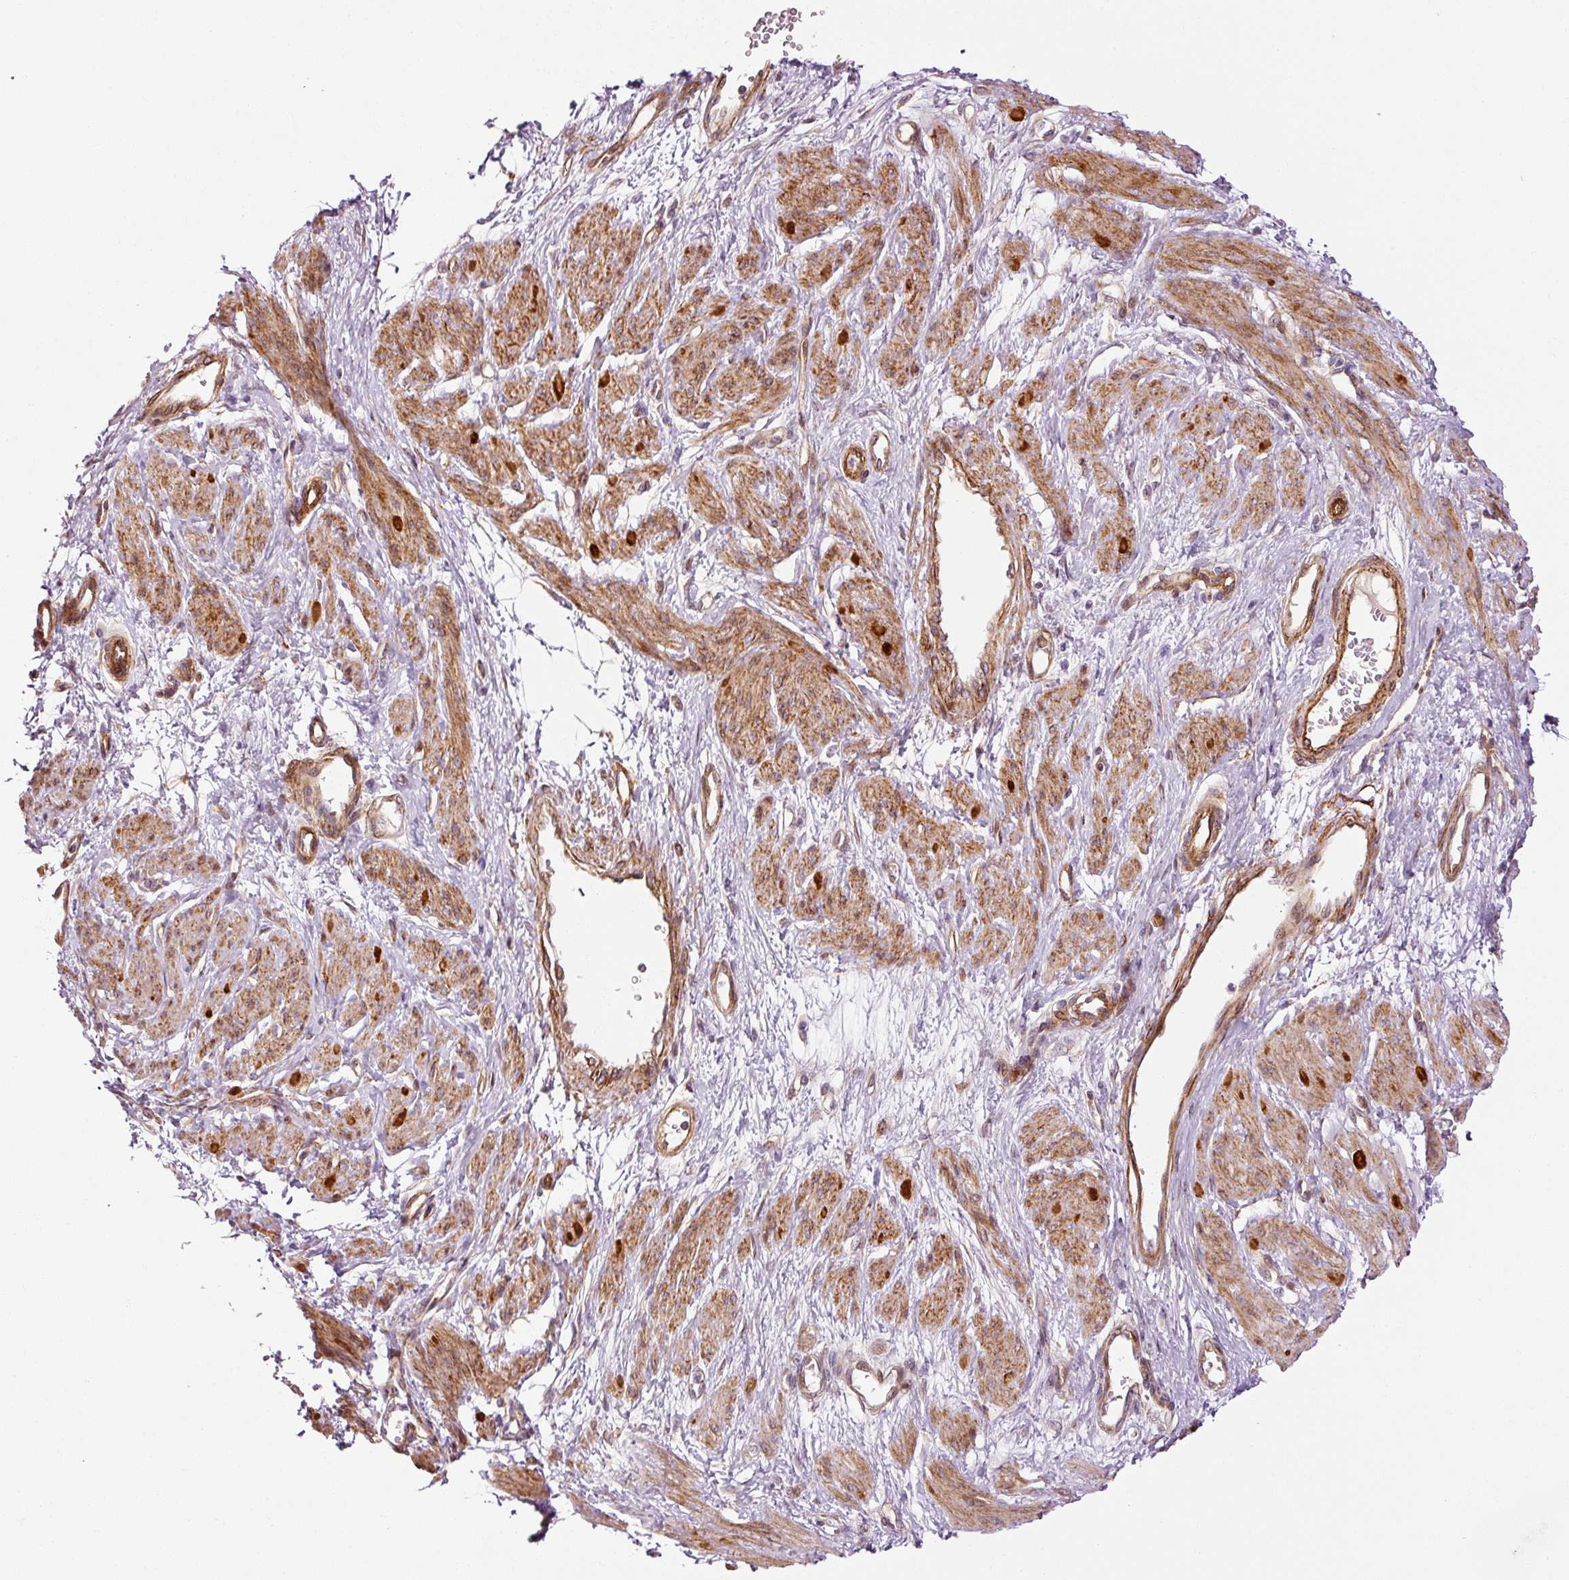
{"staining": {"intensity": "strong", "quantity": ">75%", "location": "cytoplasmic/membranous"}, "tissue": "smooth muscle", "cell_type": "Smooth muscle cells", "image_type": "normal", "snomed": [{"axis": "morphology", "description": "Normal tissue, NOS"}, {"axis": "topography", "description": "Smooth muscle"}, {"axis": "topography", "description": "Uterus"}], "caption": "The photomicrograph displays staining of normal smooth muscle, revealing strong cytoplasmic/membranous protein positivity (brown color) within smooth muscle cells.", "gene": "LIMK2", "patient": {"sex": "female", "age": 39}}